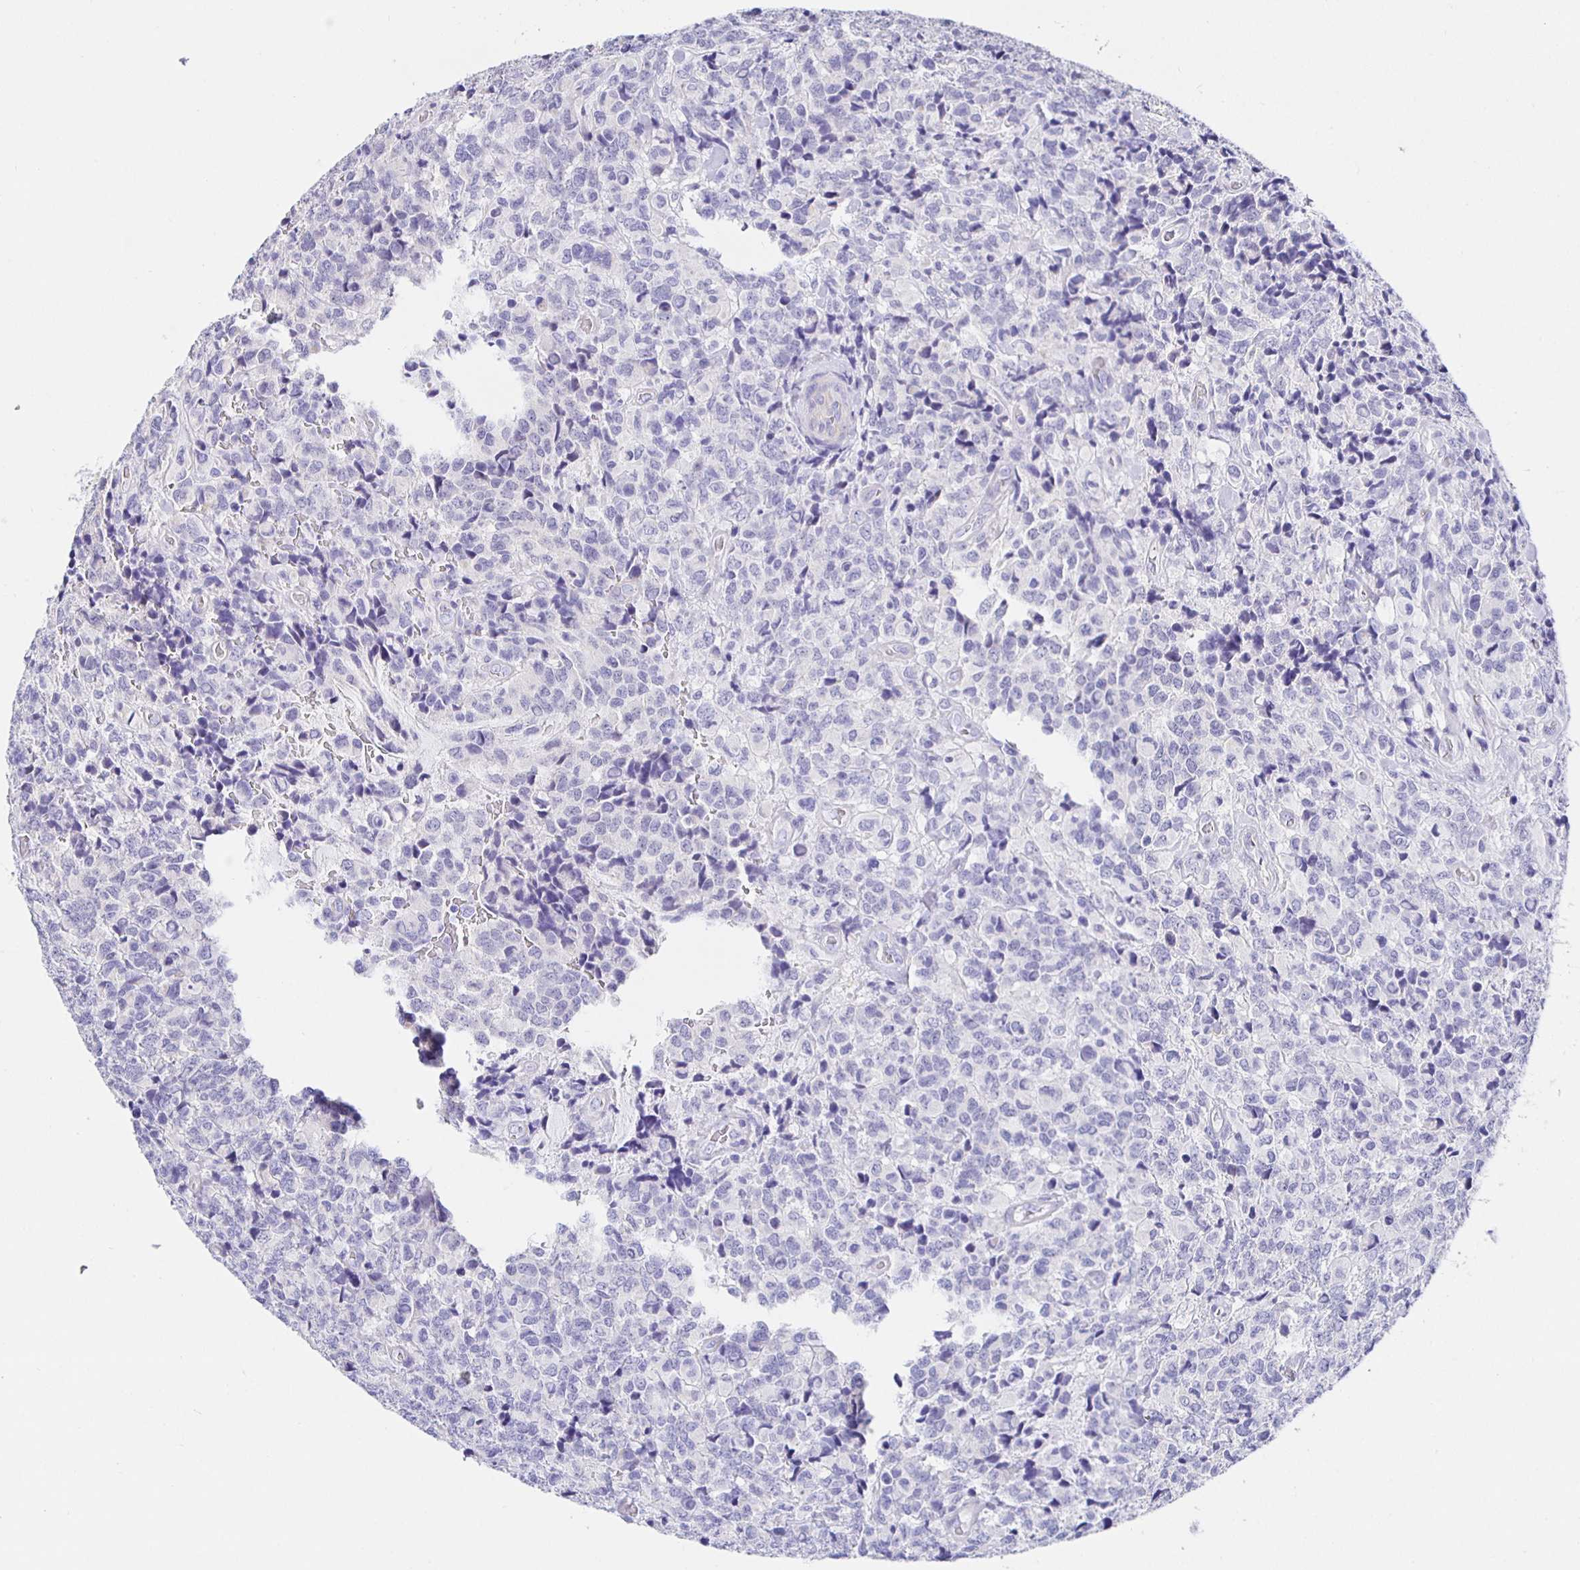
{"staining": {"intensity": "negative", "quantity": "none", "location": "none"}, "tissue": "glioma", "cell_type": "Tumor cells", "image_type": "cancer", "snomed": [{"axis": "morphology", "description": "Glioma, malignant, High grade"}, {"axis": "topography", "description": "Brain"}], "caption": "This histopathology image is of glioma stained with immunohistochemistry (IHC) to label a protein in brown with the nuclei are counter-stained blue. There is no expression in tumor cells. (Brightfield microscopy of DAB (3,3'-diaminobenzidine) immunohistochemistry (IHC) at high magnification).", "gene": "HSPA4L", "patient": {"sex": "male", "age": 39}}